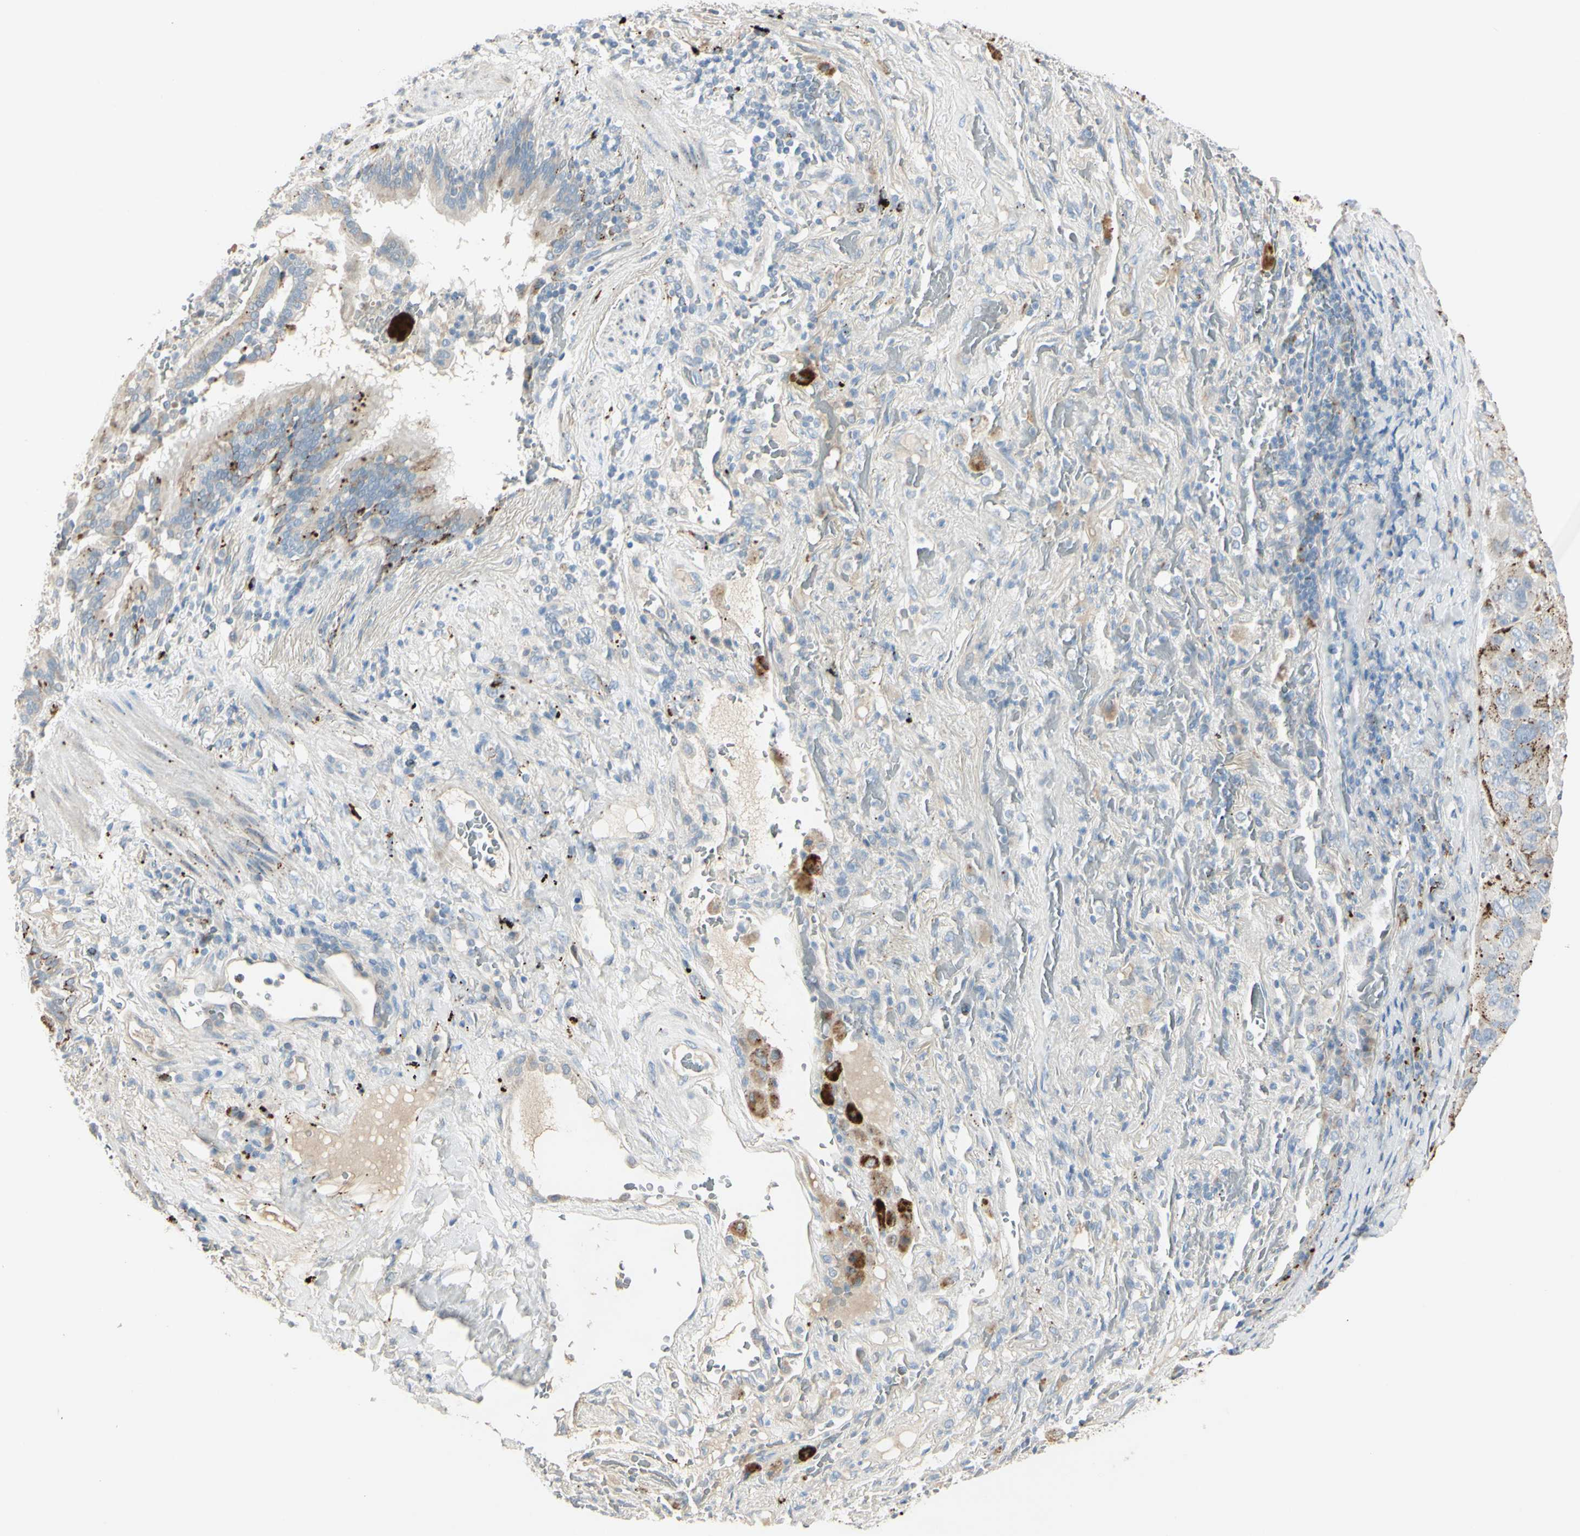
{"staining": {"intensity": "weak", "quantity": ">75%", "location": "cytoplasmic/membranous"}, "tissue": "lung cancer", "cell_type": "Tumor cells", "image_type": "cancer", "snomed": [{"axis": "morphology", "description": "Squamous cell carcinoma, NOS"}, {"axis": "topography", "description": "Lung"}], "caption": "Protein positivity by IHC reveals weak cytoplasmic/membranous positivity in approximately >75% of tumor cells in lung cancer. (DAB (3,3'-diaminobenzidine) IHC with brightfield microscopy, high magnification).", "gene": "ANGPTL1", "patient": {"sex": "male", "age": 57}}